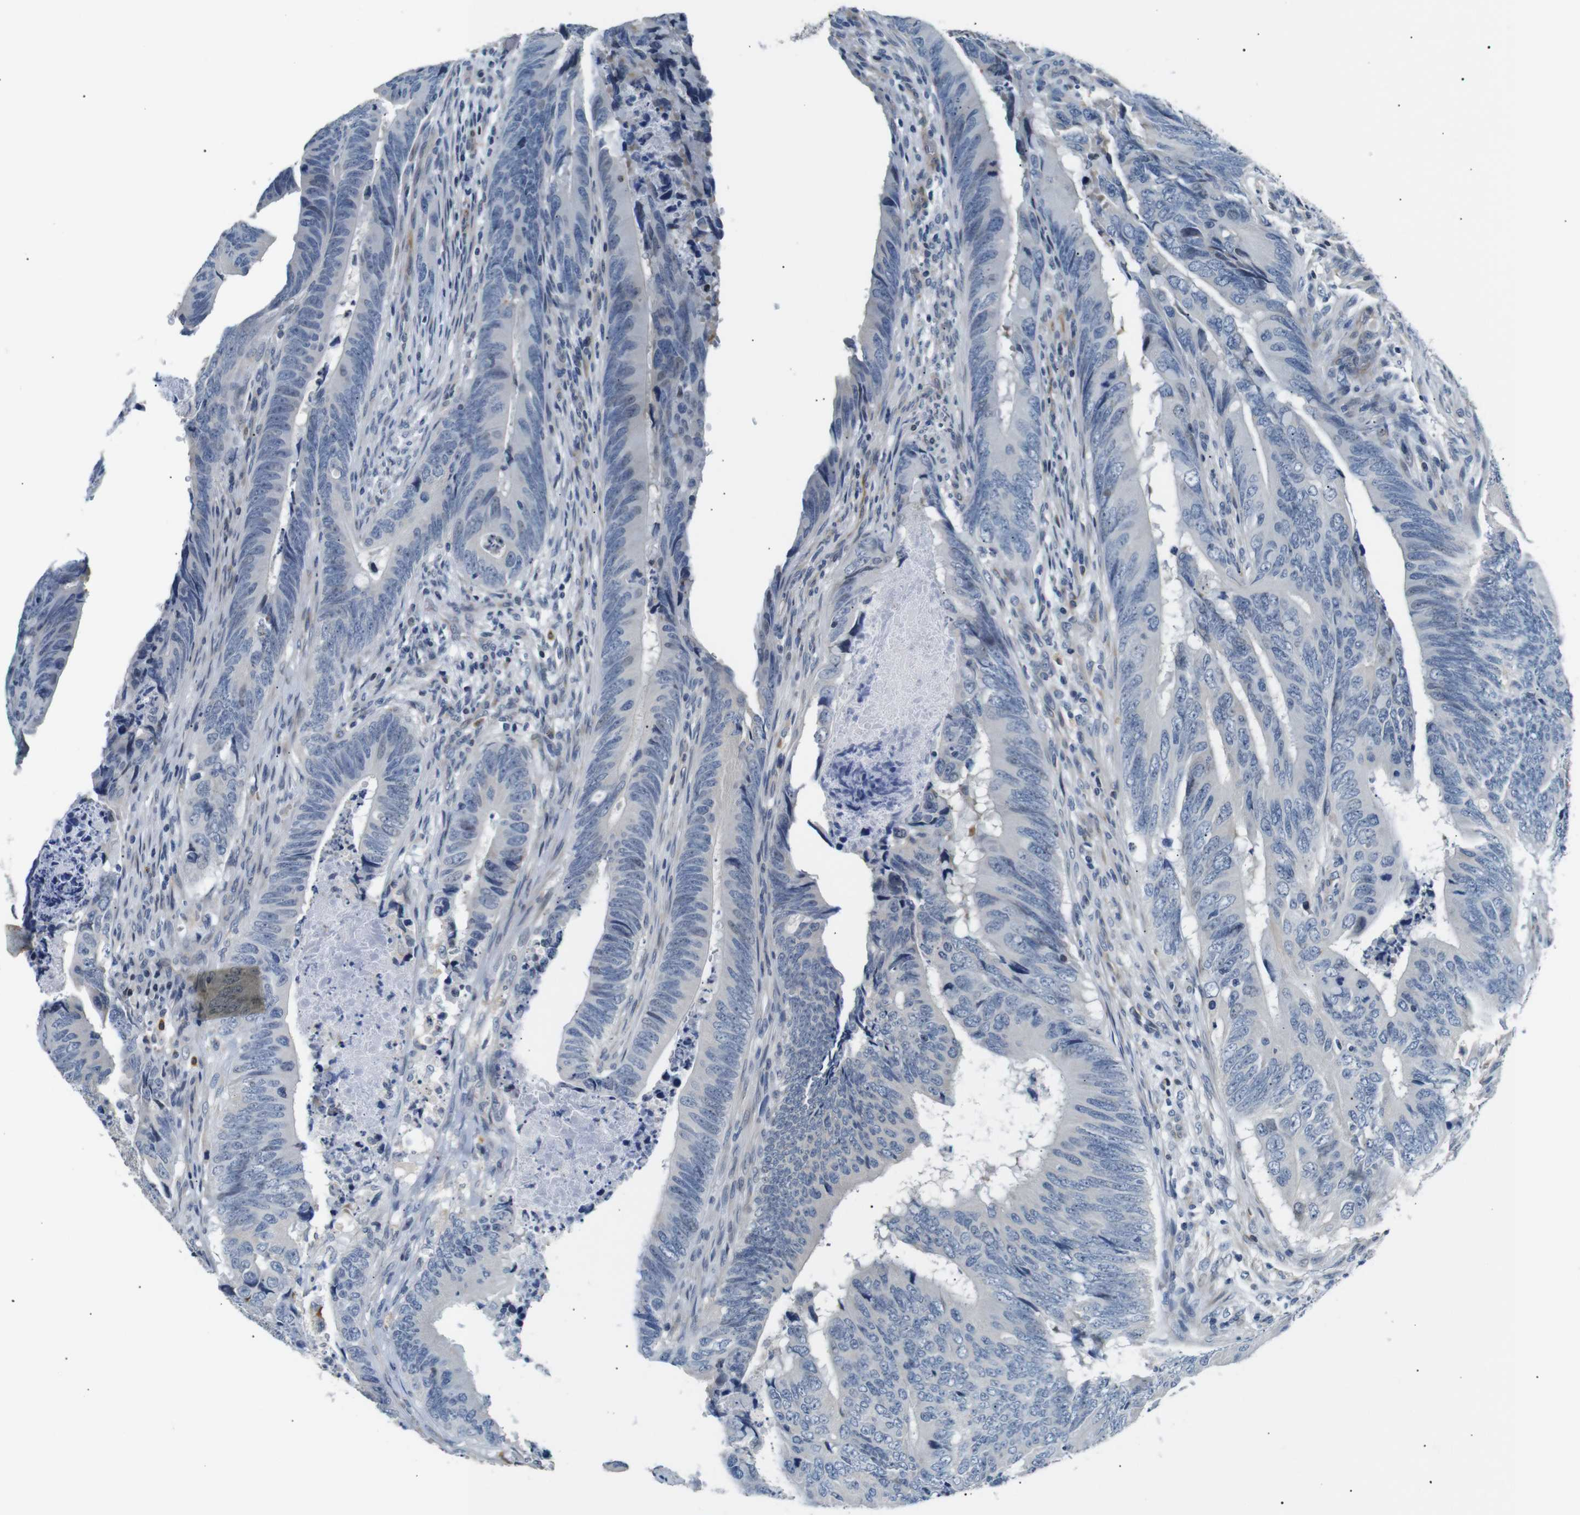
{"staining": {"intensity": "negative", "quantity": "none", "location": "none"}, "tissue": "colorectal cancer", "cell_type": "Tumor cells", "image_type": "cancer", "snomed": [{"axis": "morphology", "description": "Normal tissue, NOS"}, {"axis": "morphology", "description": "Adenocarcinoma, NOS"}, {"axis": "topography", "description": "Colon"}], "caption": "A histopathology image of colorectal adenocarcinoma stained for a protein exhibits no brown staining in tumor cells.", "gene": "TAFA1", "patient": {"sex": "male", "age": 56}}